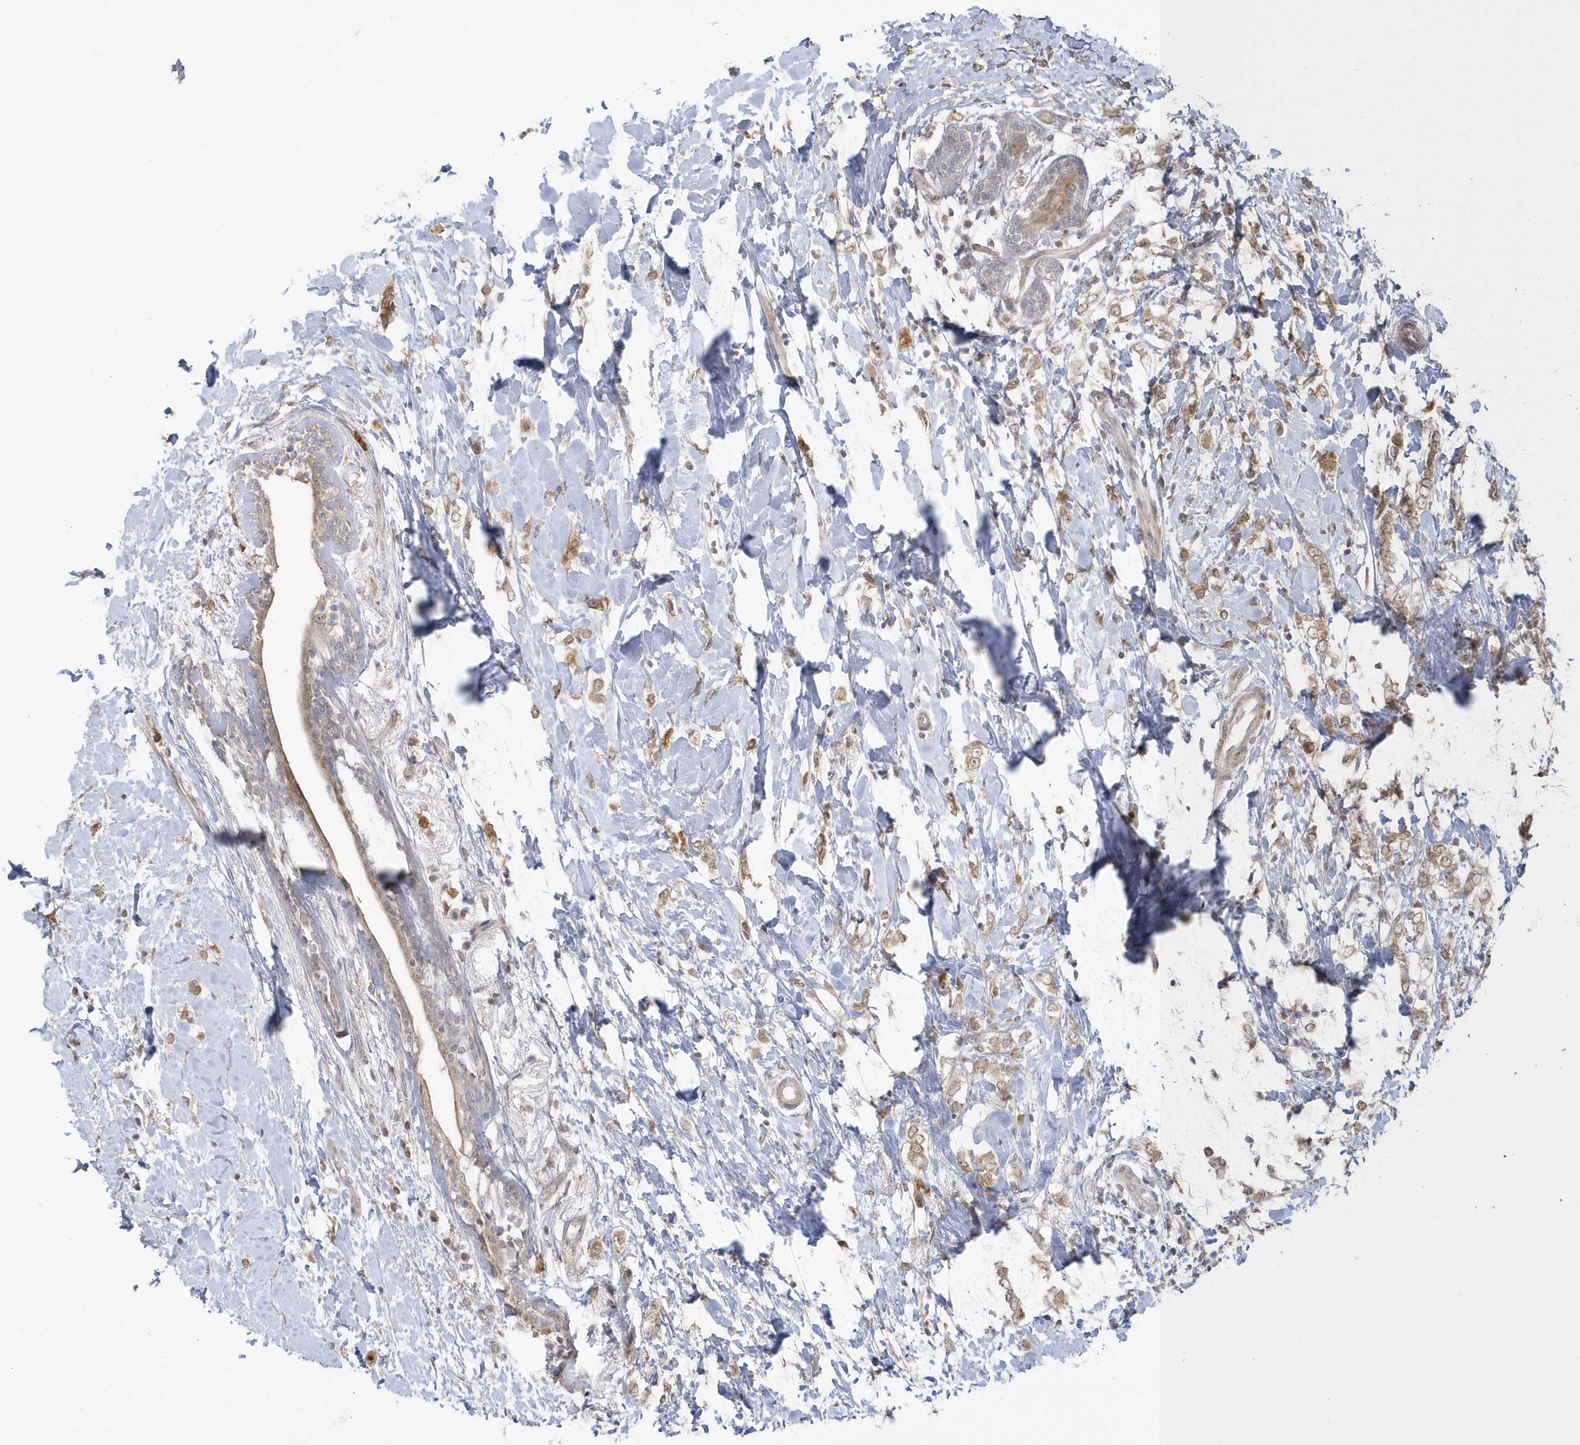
{"staining": {"intensity": "weak", "quantity": ">75%", "location": "nuclear"}, "tissue": "breast cancer", "cell_type": "Tumor cells", "image_type": "cancer", "snomed": [{"axis": "morphology", "description": "Normal tissue, NOS"}, {"axis": "morphology", "description": "Lobular carcinoma"}, {"axis": "topography", "description": "Breast"}], "caption": "Protein staining demonstrates weak nuclear staining in approximately >75% of tumor cells in breast lobular carcinoma.", "gene": "NAF1", "patient": {"sex": "female", "age": 47}}